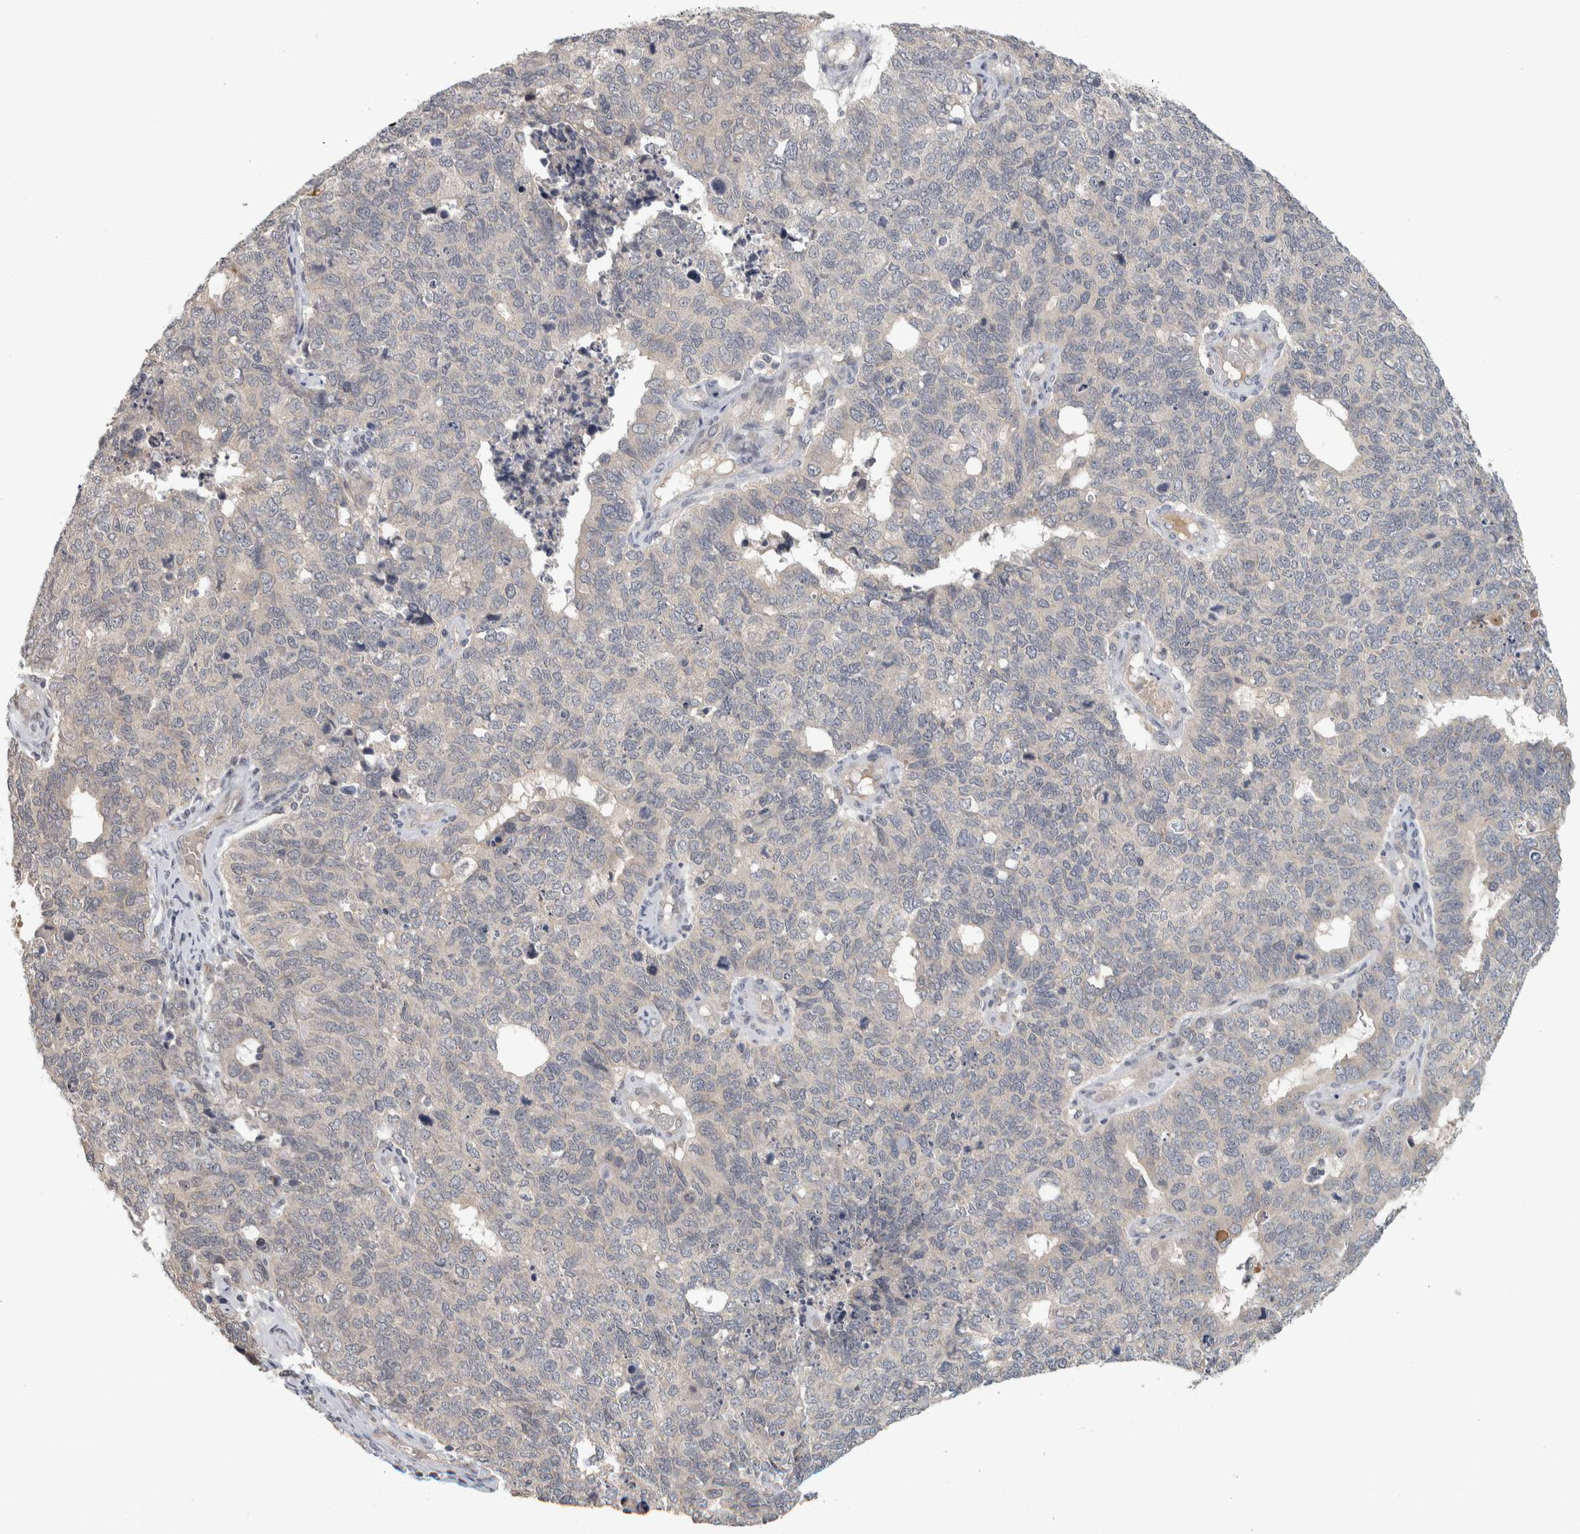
{"staining": {"intensity": "negative", "quantity": "none", "location": "none"}, "tissue": "cervical cancer", "cell_type": "Tumor cells", "image_type": "cancer", "snomed": [{"axis": "morphology", "description": "Squamous cell carcinoma, NOS"}, {"axis": "topography", "description": "Cervix"}], "caption": "An IHC histopathology image of cervical squamous cell carcinoma is shown. There is no staining in tumor cells of cervical squamous cell carcinoma.", "gene": "AFP", "patient": {"sex": "female", "age": 63}}